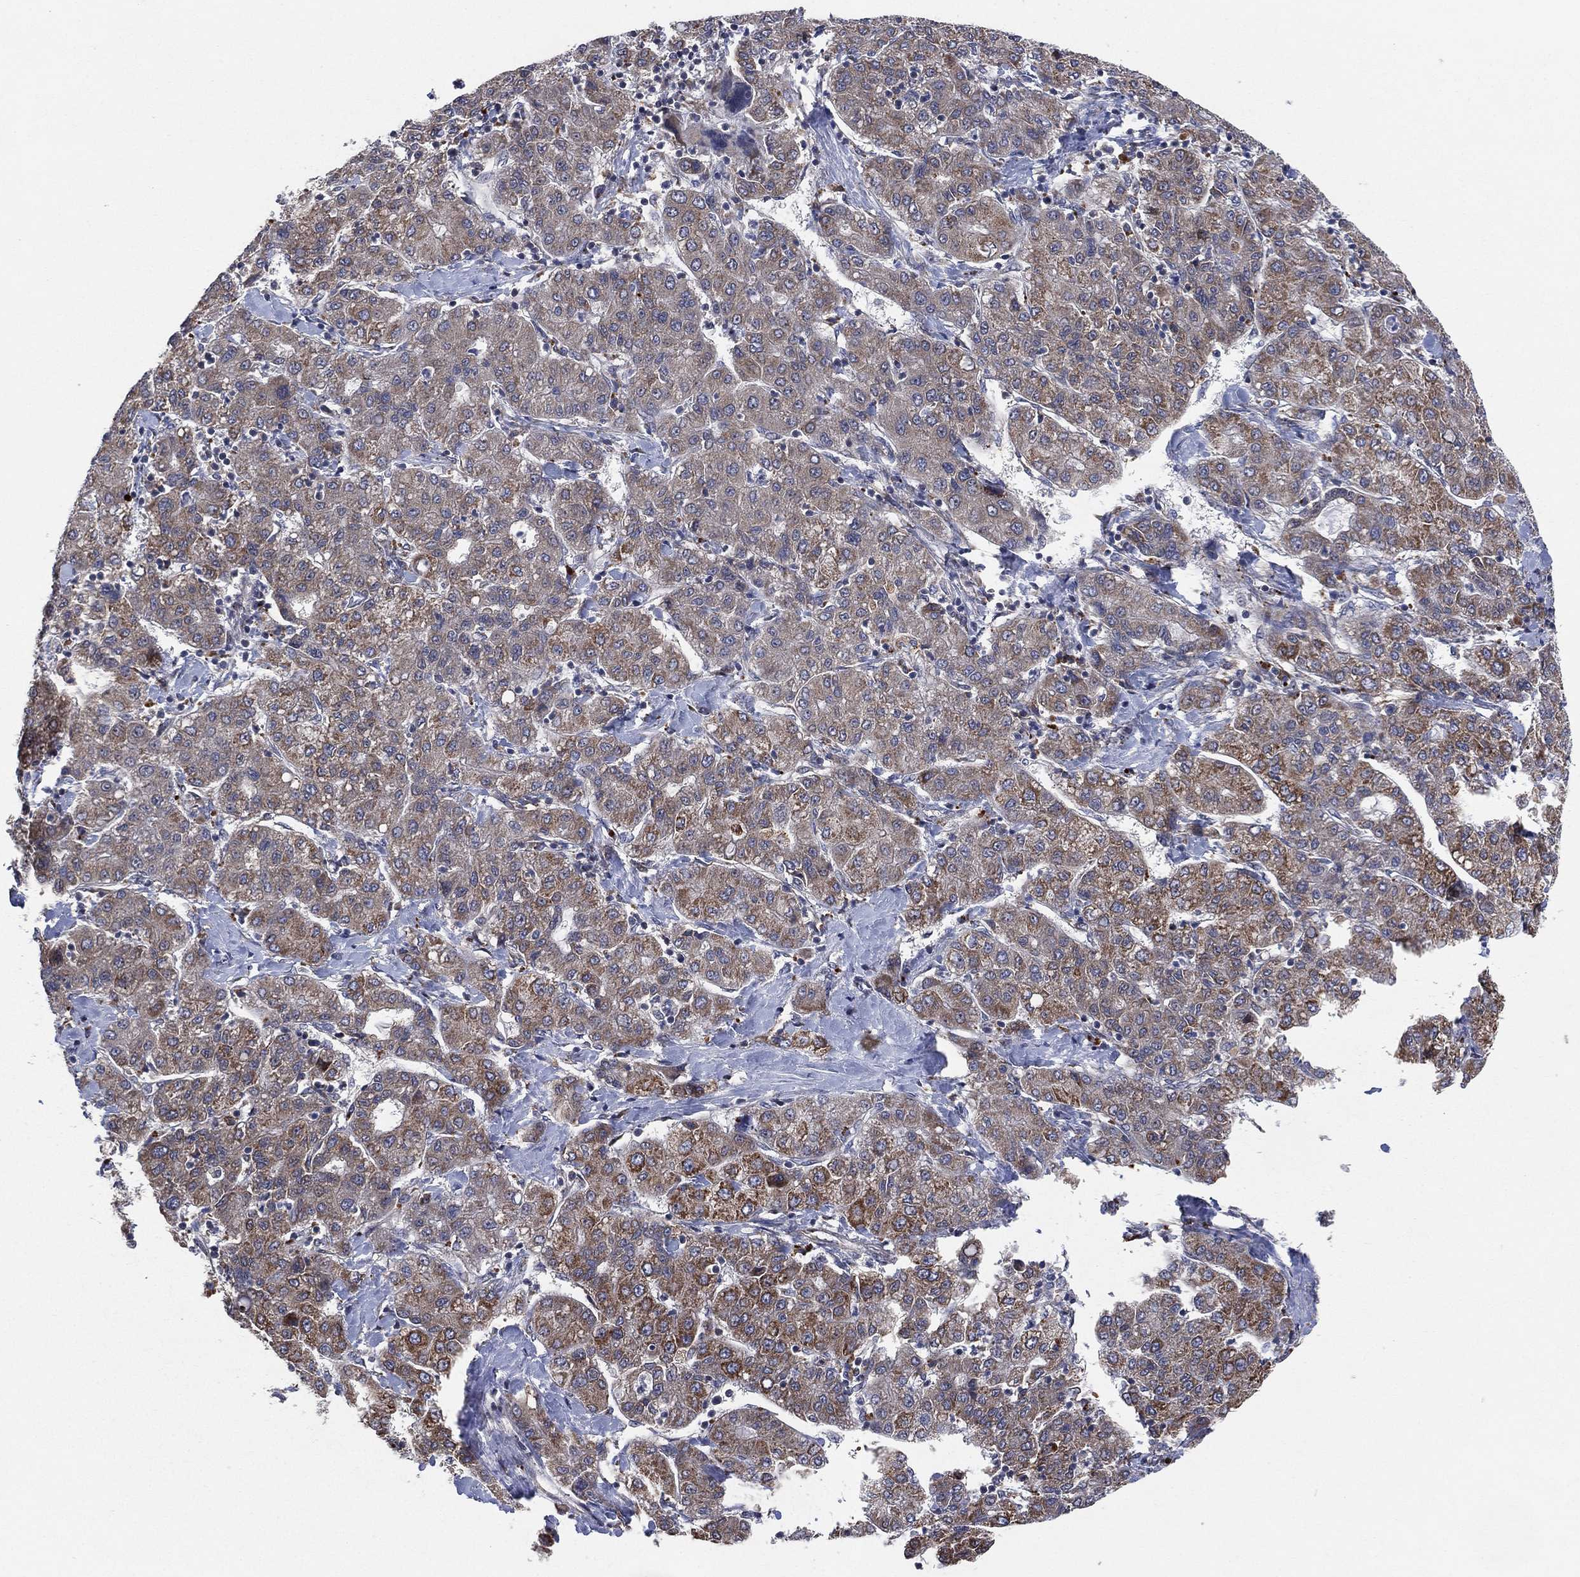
{"staining": {"intensity": "moderate", "quantity": ">75%", "location": "cytoplasmic/membranous"}, "tissue": "liver cancer", "cell_type": "Tumor cells", "image_type": "cancer", "snomed": [{"axis": "morphology", "description": "Carcinoma, Hepatocellular, NOS"}, {"axis": "topography", "description": "Liver"}], "caption": "An immunohistochemistry (IHC) image of neoplastic tissue is shown. Protein staining in brown shows moderate cytoplasmic/membranous positivity in liver hepatocellular carcinoma within tumor cells. The protein of interest is stained brown, and the nuclei are stained in blue (DAB (3,3'-diaminobenzidine) IHC with brightfield microscopy, high magnification).", "gene": "FAM104A", "patient": {"sex": "male", "age": 65}}